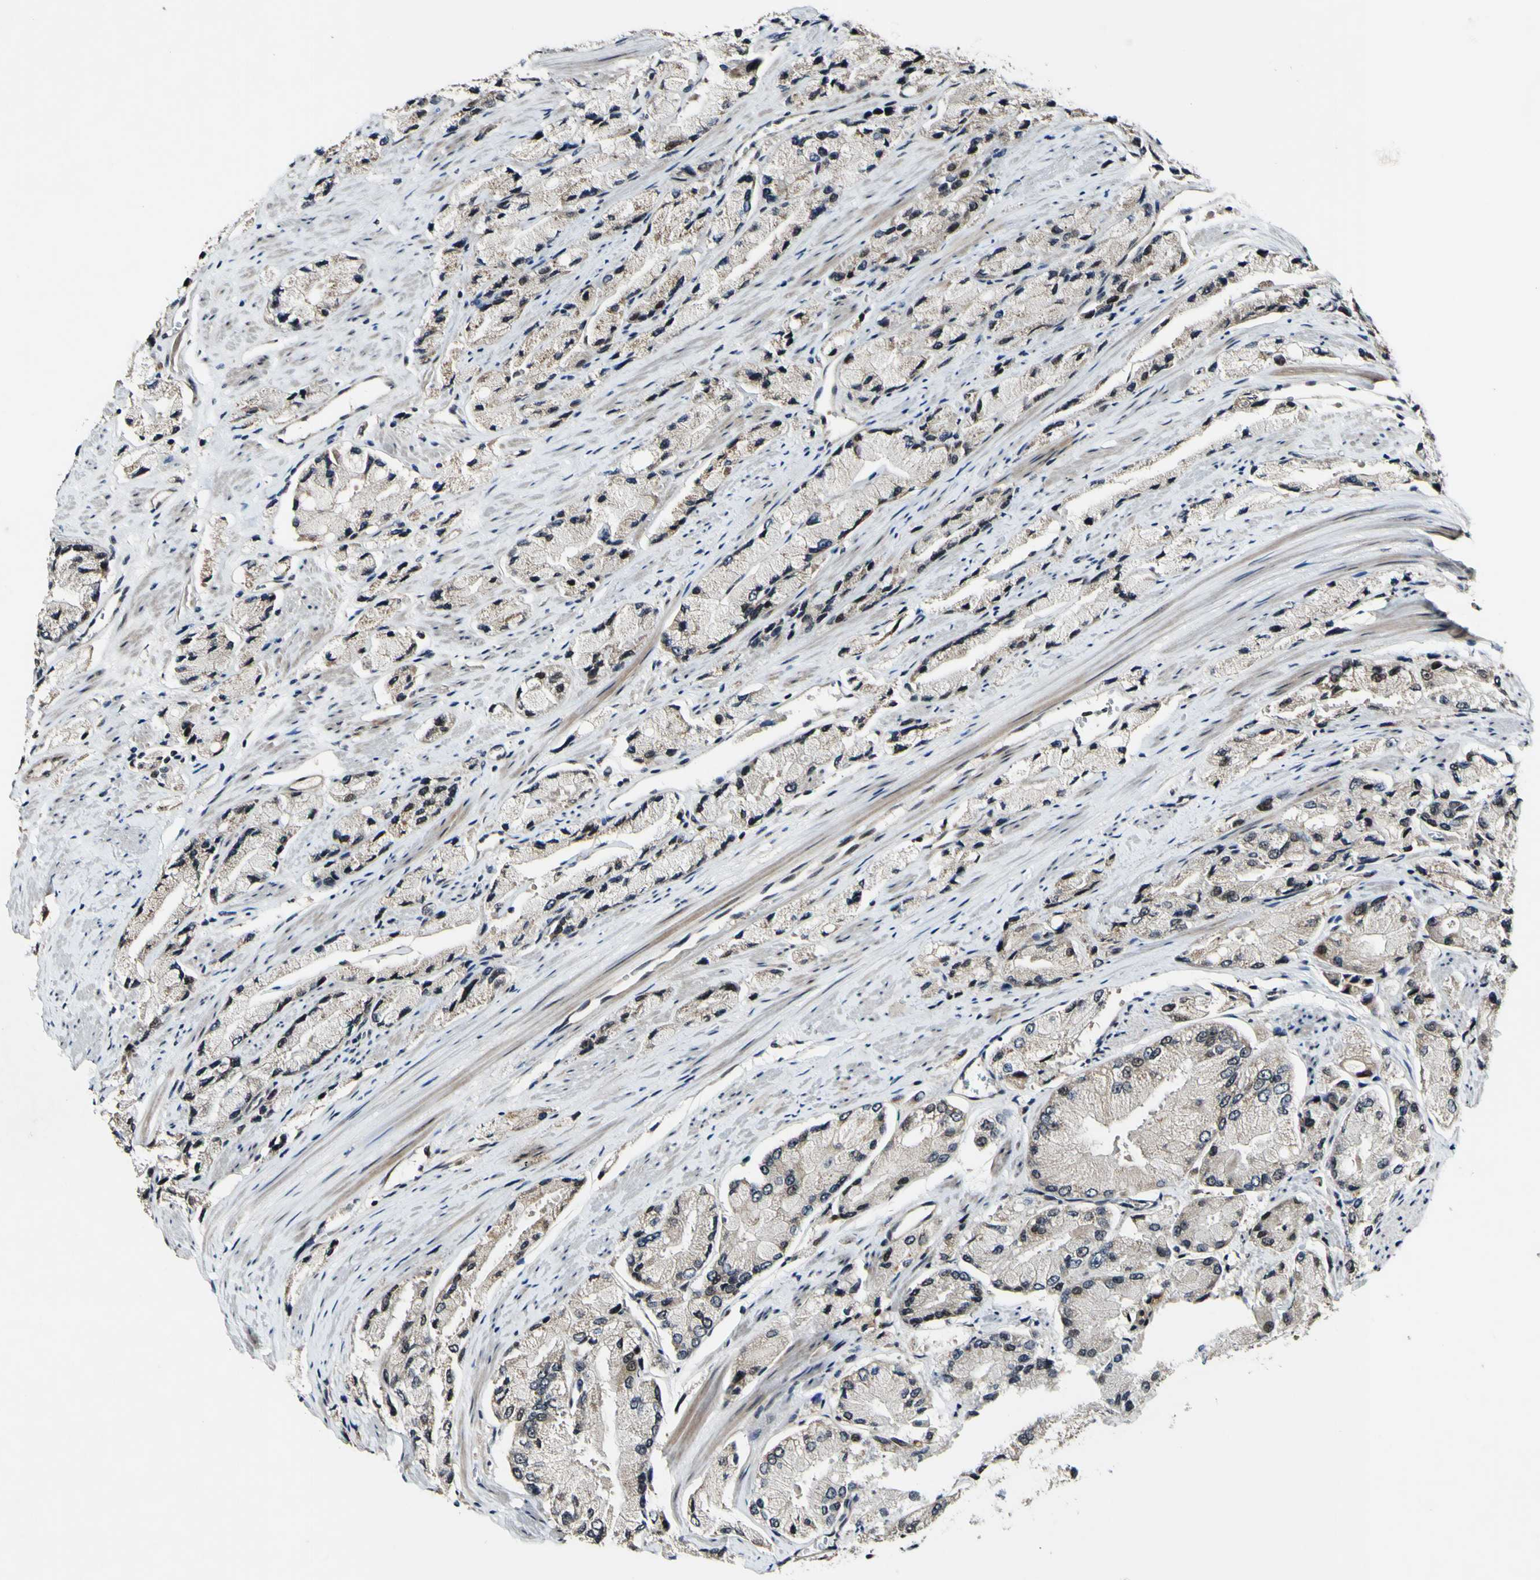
{"staining": {"intensity": "negative", "quantity": "none", "location": "none"}, "tissue": "prostate cancer", "cell_type": "Tumor cells", "image_type": "cancer", "snomed": [{"axis": "morphology", "description": "Adenocarcinoma, High grade"}, {"axis": "topography", "description": "Prostate"}], "caption": "Immunohistochemistry of human prostate high-grade adenocarcinoma demonstrates no positivity in tumor cells.", "gene": "POLR2F", "patient": {"sex": "male", "age": 58}}